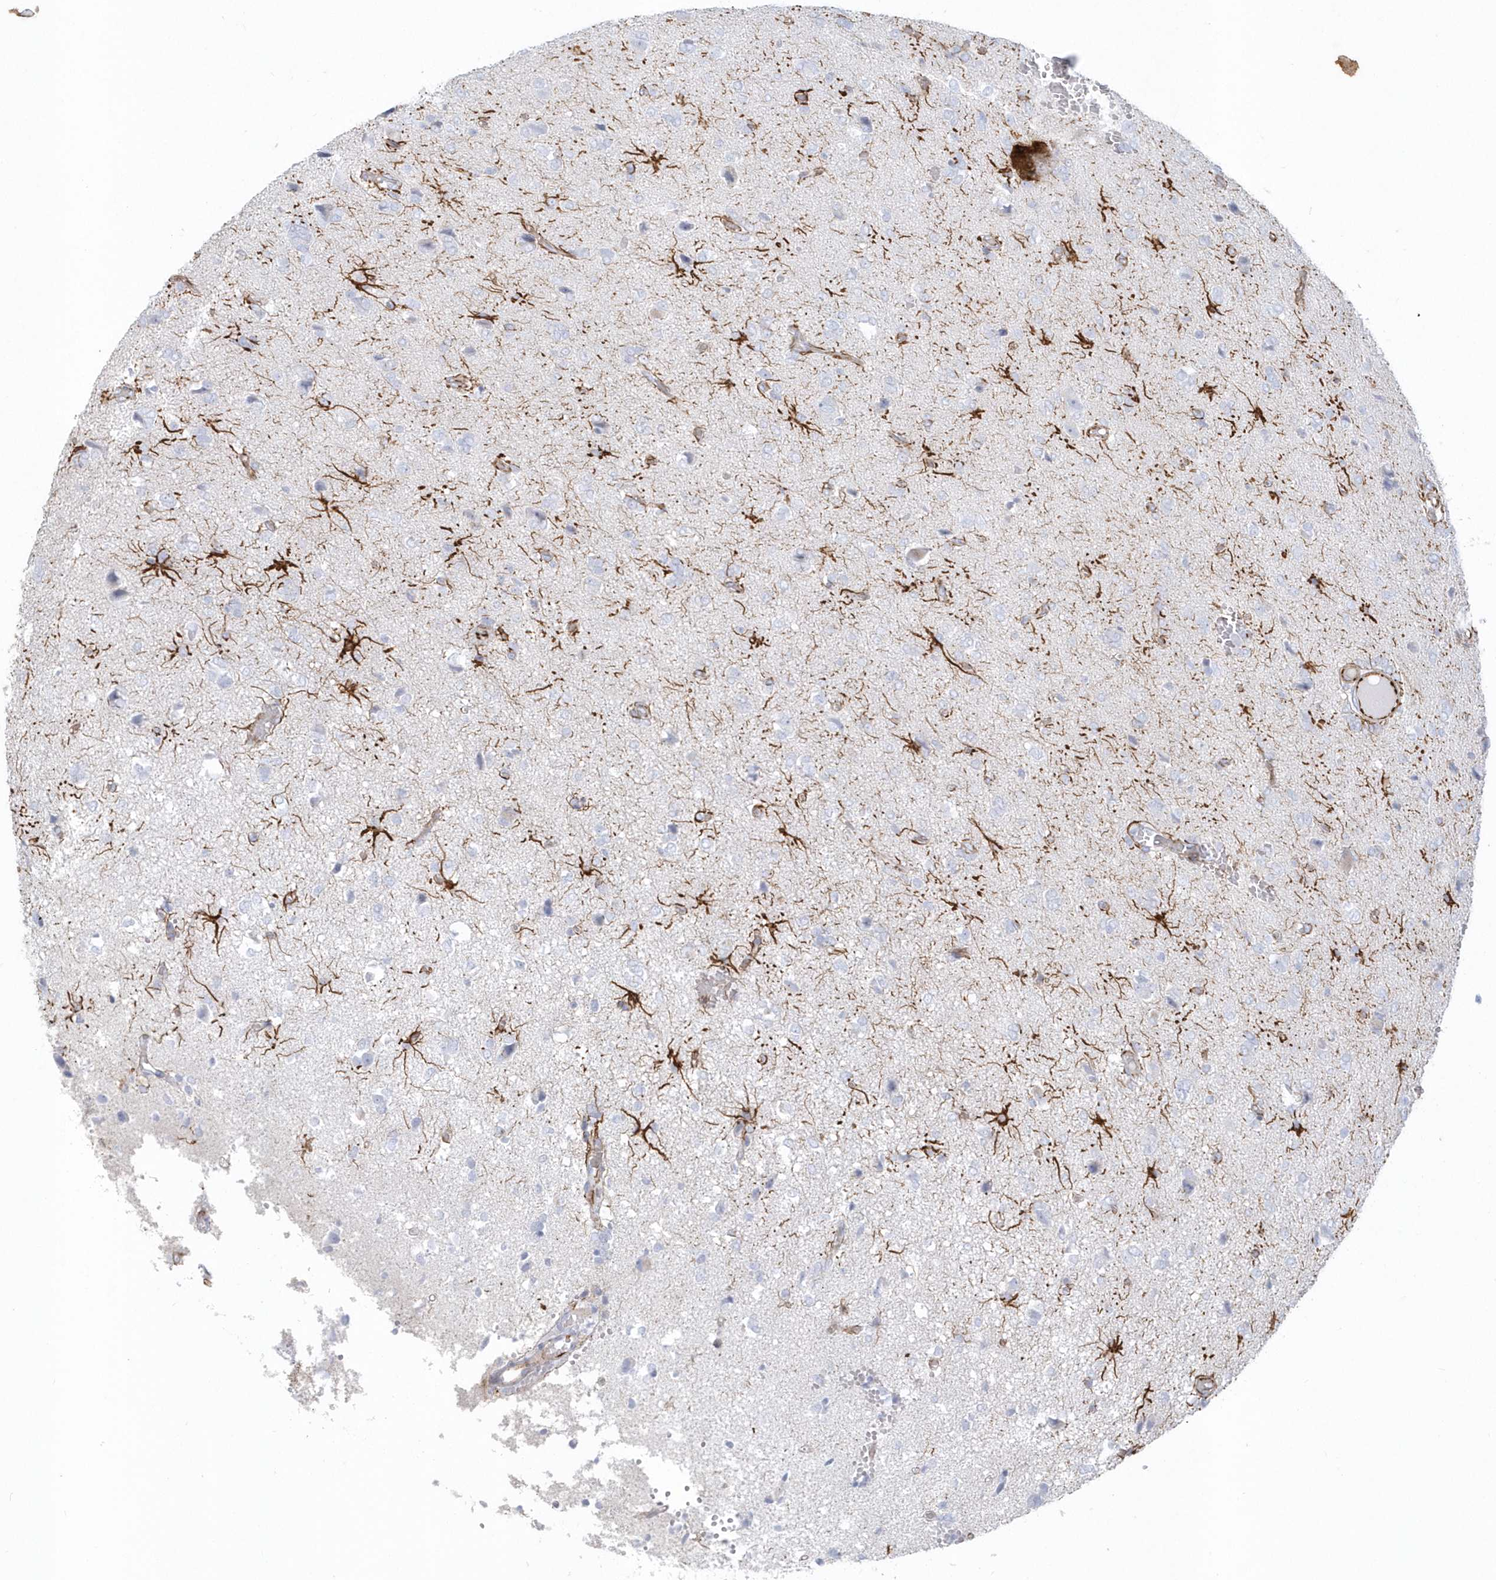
{"staining": {"intensity": "negative", "quantity": "none", "location": "none"}, "tissue": "glioma", "cell_type": "Tumor cells", "image_type": "cancer", "snomed": [{"axis": "morphology", "description": "Glioma, malignant, High grade"}, {"axis": "topography", "description": "Brain"}], "caption": "This is an immunohistochemistry (IHC) image of human glioma. There is no positivity in tumor cells.", "gene": "PPIL6", "patient": {"sex": "female", "age": 59}}